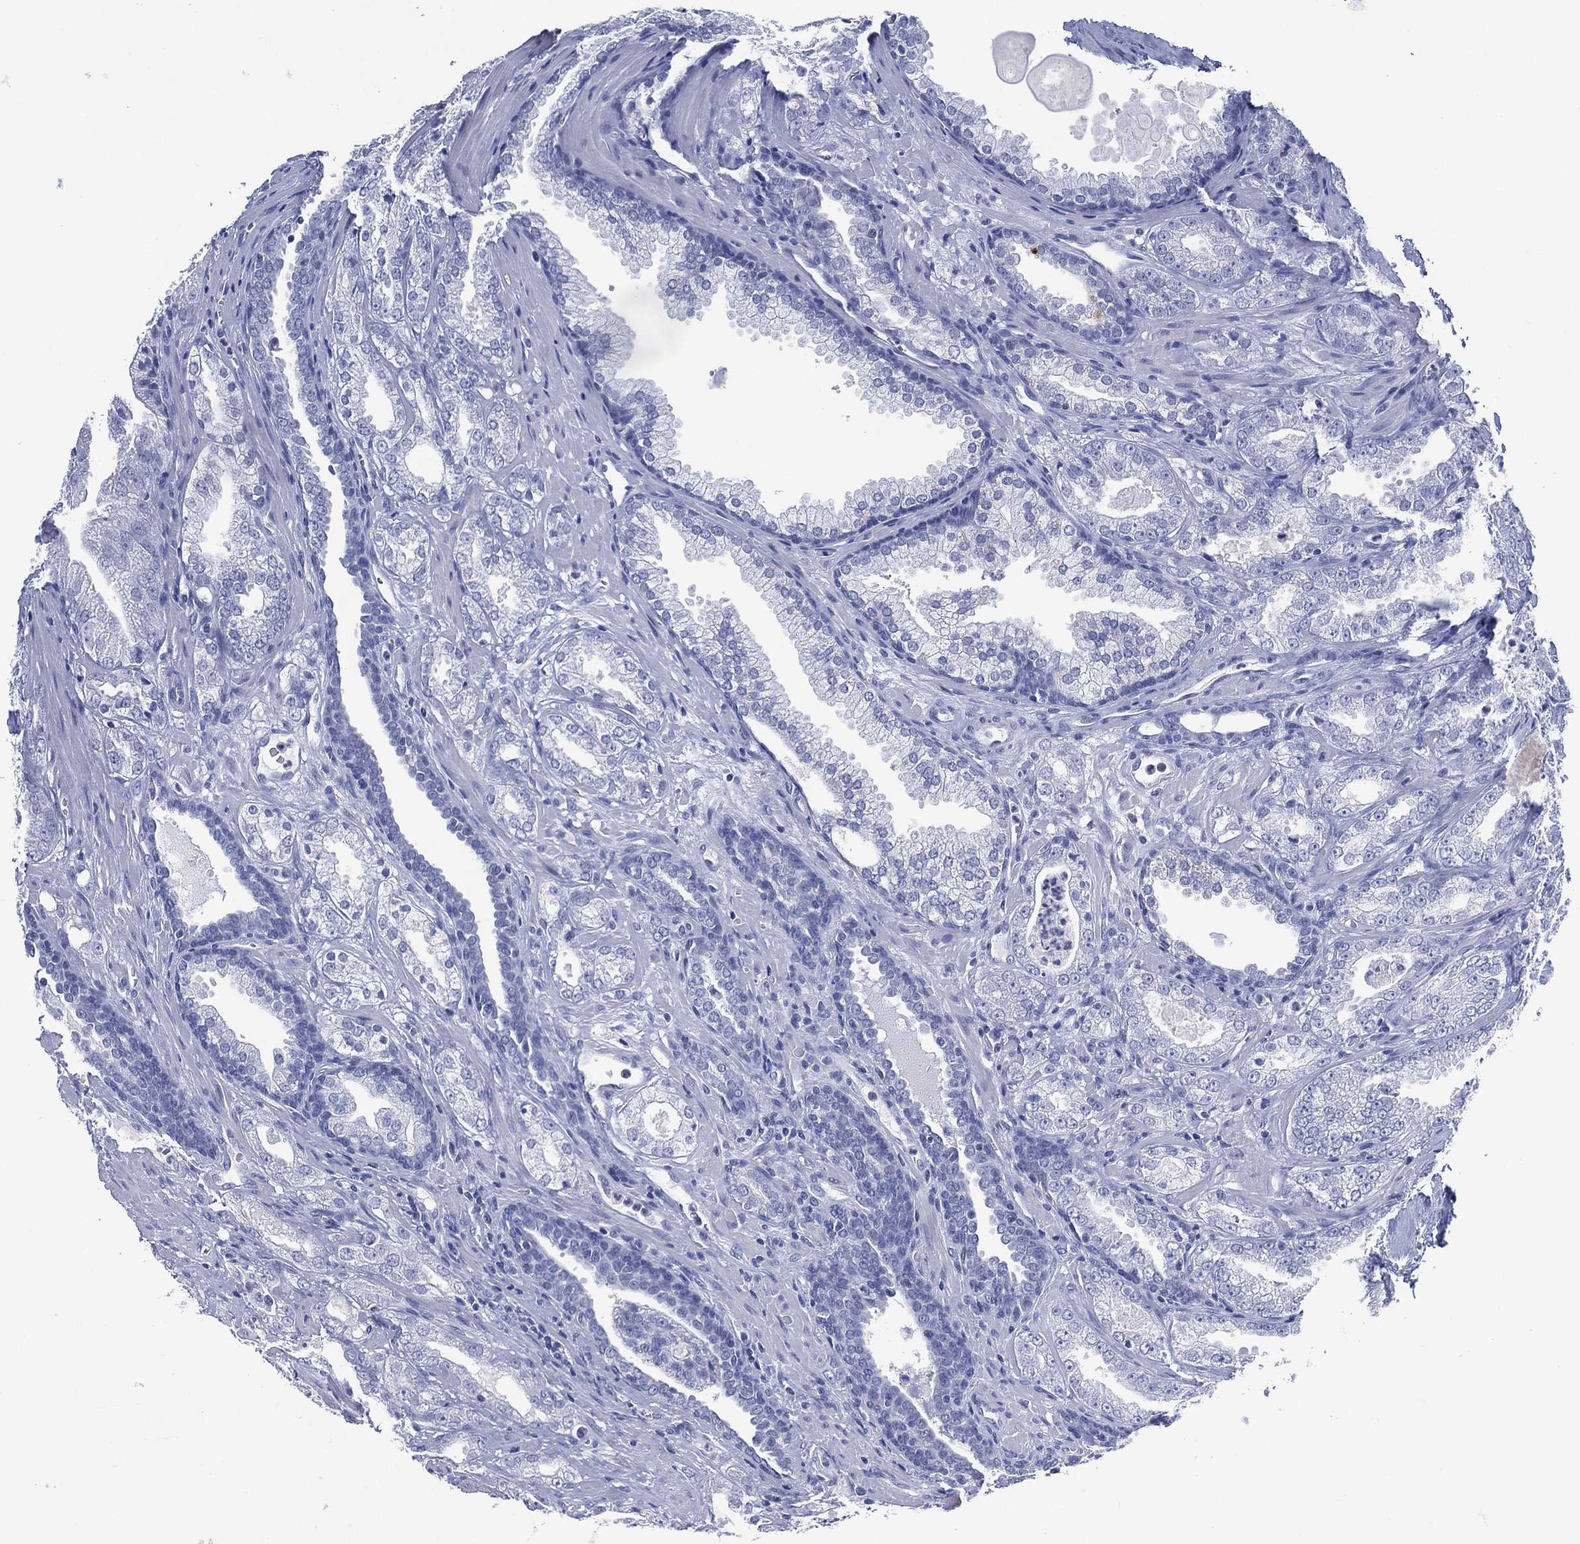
{"staining": {"intensity": "negative", "quantity": "none", "location": "none"}, "tissue": "prostate cancer", "cell_type": "Tumor cells", "image_type": "cancer", "snomed": [{"axis": "morphology", "description": "Adenocarcinoma, NOS"}, {"axis": "morphology", "description": "Adenocarcinoma, High grade"}, {"axis": "topography", "description": "Prostate"}], "caption": "Protein analysis of prostate adenocarcinoma demonstrates no significant expression in tumor cells. (Brightfield microscopy of DAB (3,3'-diaminobenzidine) immunohistochemistry (IHC) at high magnification).", "gene": "TMEM247", "patient": {"sex": "male", "age": 70}}